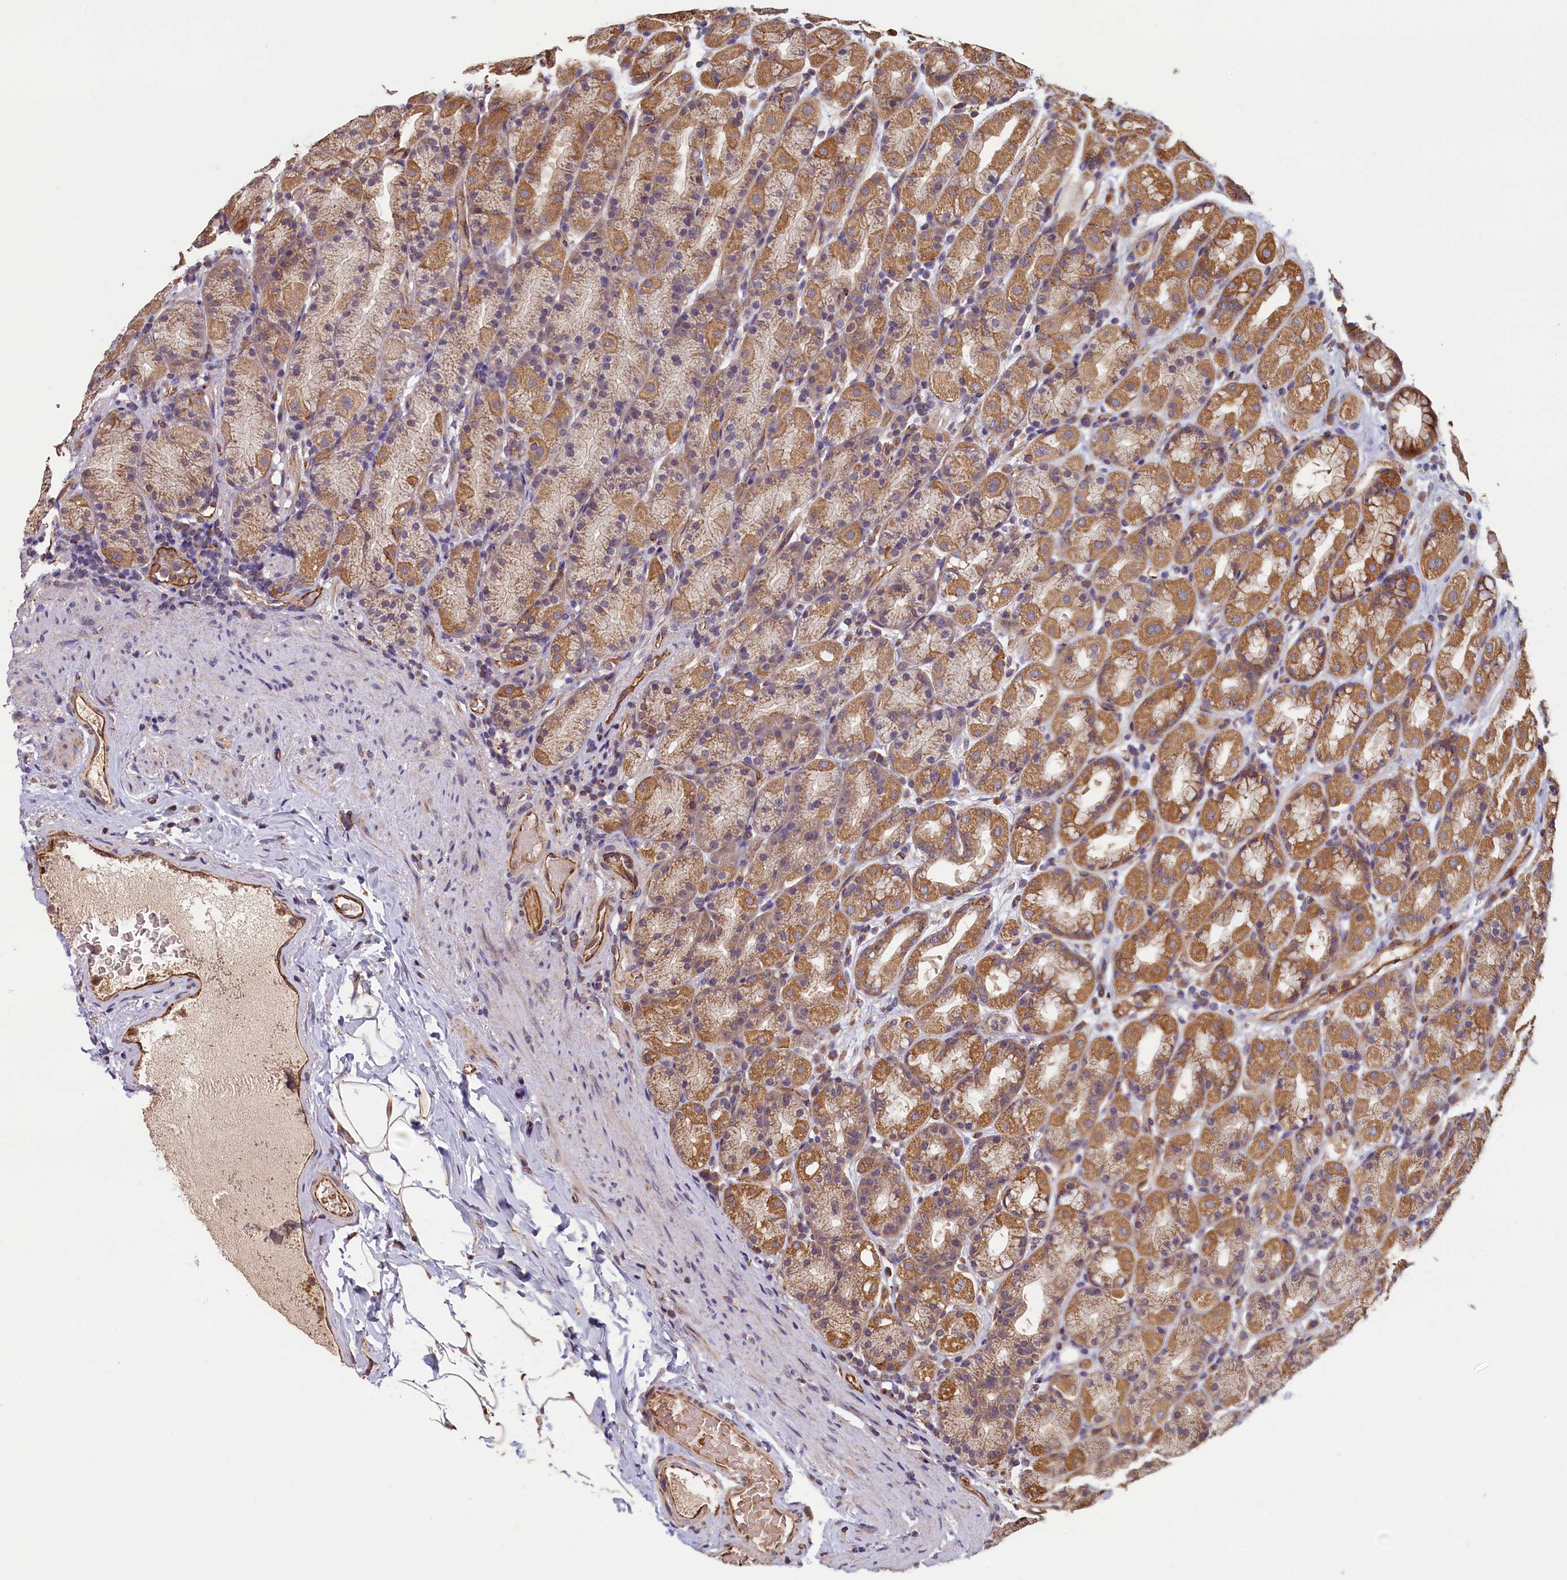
{"staining": {"intensity": "moderate", "quantity": ">75%", "location": "cytoplasmic/membranous"}, "tissue": "stomach", "cell_type": "Glandular cells", "image_type": "normal", "snomed": [{"axis": "morphology", "description": "Normal tissue, NOS"}, {"axis": "topography", "description": "Stomach, upper"}], "caption": "Immunohistochemical staining of unremarkable human stomach displays medium levels of moderate cytoplasmic/membranous expression in about >75% of glandular cells.", "gene": "ACSBG1", "patient": {"sex": "male", "age": 68}}